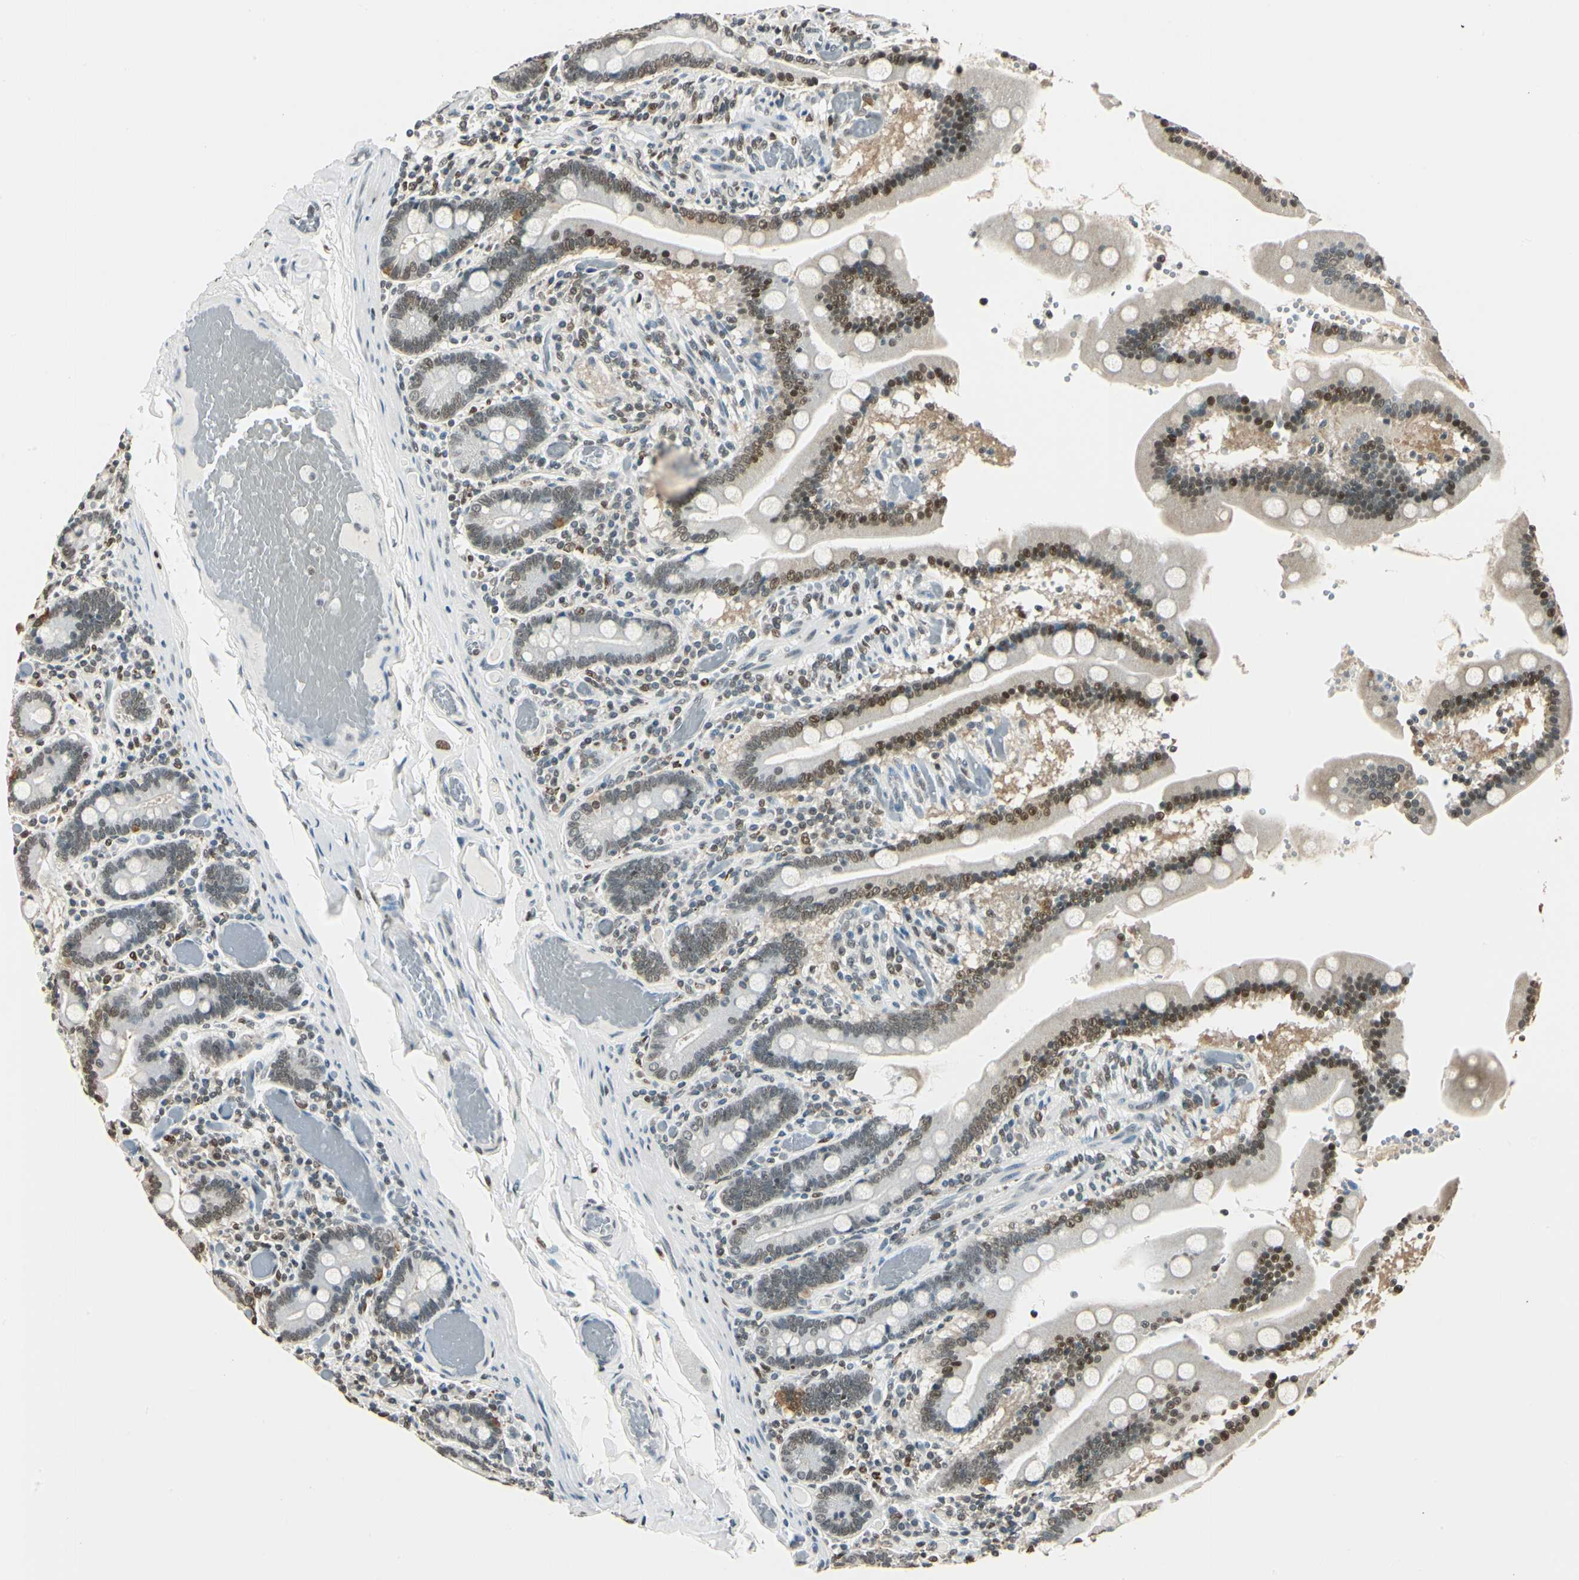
{"staining": {"intensity": "moderate", "quantity": "25%-75%", "location": "nuclear"}, "tissue": "small intestine", "cell_type": "Glandular cells", "image_type": "normal", "snomed": [{"axis": "morphology", "description": "Normal tissue, NOS"}, {"axis": "topography", "description": "Small intestine"}], "caption": "Small intestine was stained to show a protein in brown. There is medium levels of moderate nuclear staining in approximately 25%-75% of glandular cells.", "gene": "FANCG", "patient": {"sex": "male", "age": 59}}